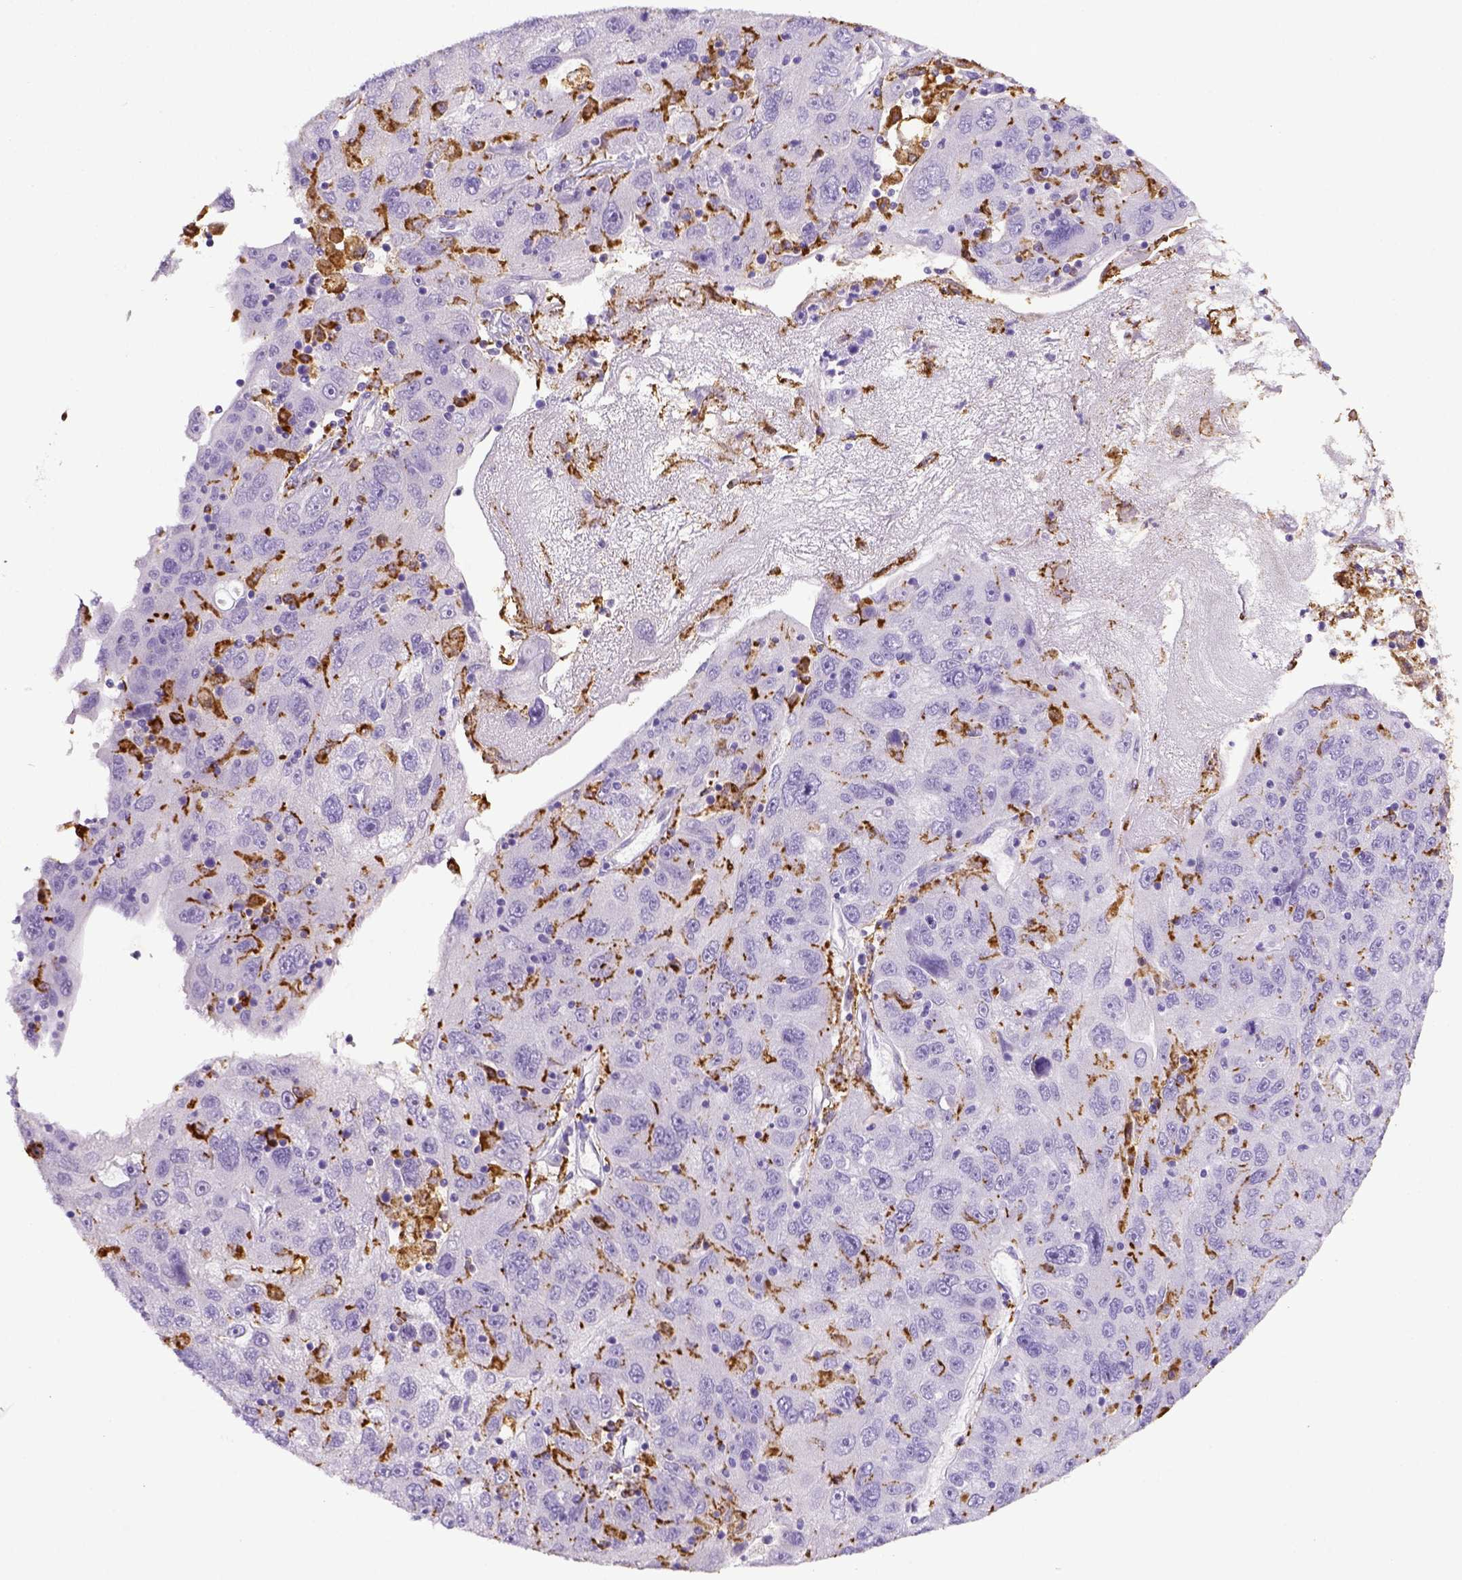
{"staining": {"intensity": "negative", "quantity": "none", "location": "none"}, "tissue": "stomach cancer", "cell_type": "Tumor cells", "image_type": "cancer", "snomed": [{"axis": "morphology", "description": "Adenocarcinoma, NOS"}, {"axis": "topography", "description": "Stomach"}], "caption": "Tumor cells are negative for protein expression in human adenocarcinoma (stomach).", "gene": "CD68", "patient": {"sex": "male", "age": 56}}